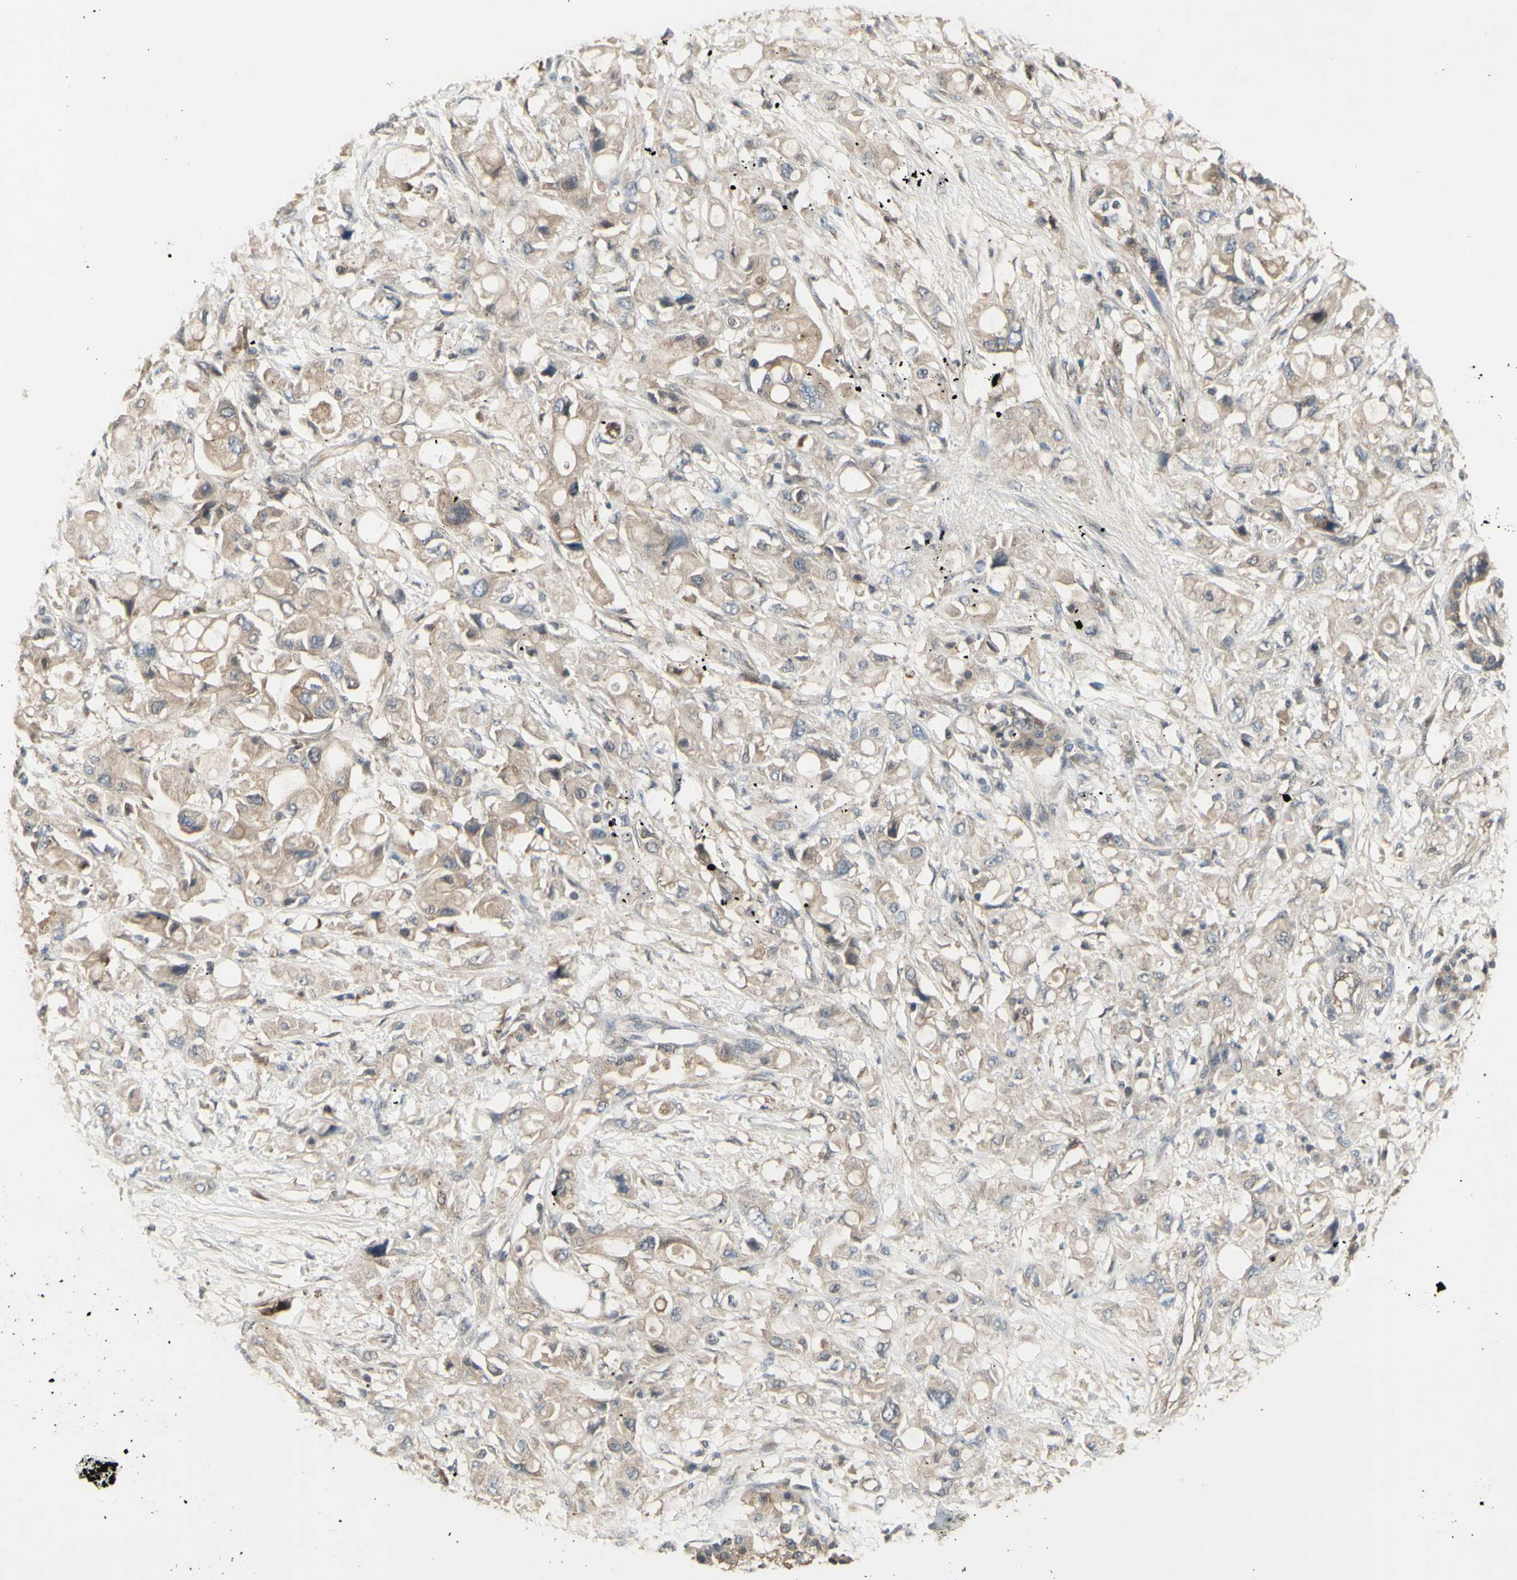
{"staining": {"intensity": "moderate", "quantity": ">75%", "location": "cytoplasmic/membranous"}, "tissue": "pancreatic cancer", "cell_type": "Tumor cells", "image_type": "cancer", "snomed": [{"axis": "morphology", "description": "Adenocarcinoma, NOS"}, {"axis": "topography", "description": "Pancreas"}], "caption": "Brown immunohistochemical staining in pancreatic cancer reveals moderate cytoplasmic/membranous positivity in approximately >75% of tumor cells.", "gene": "CHURC1-FNTB", "patient": {"sex": "female", "age": 56}}